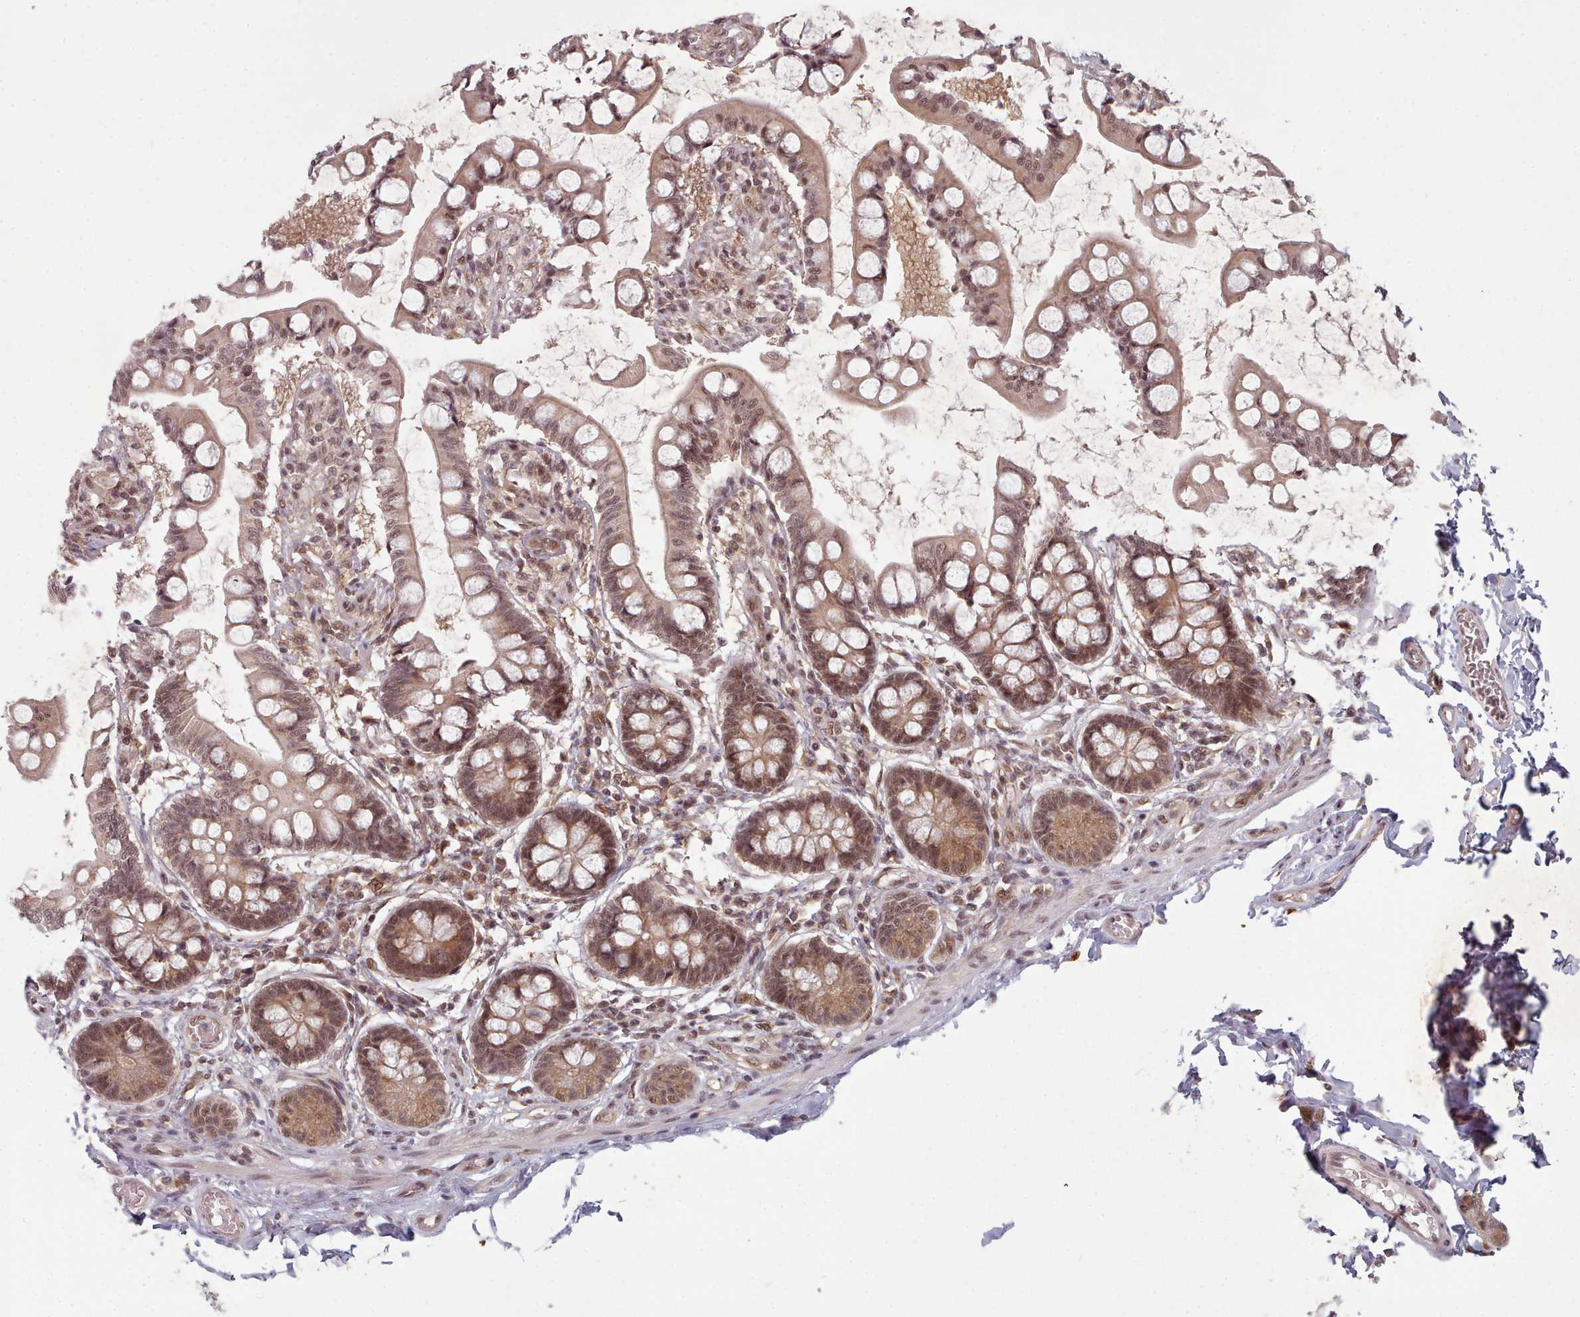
{"staining": {"intensity": "moderate", "quantity": ">75%", "location": "cytoplasmic/membranous,nuclear"}, "tissue": "small intestine", "cell_type": "Glandular cells", "image_type": "normal", "snomed": [{"axis": "morphology", "description": "Normal tissue, NOS"}, {"axis": "topography", "description": "Small intestine"}], "caption": "Protein positivity by immunohistochemistry exhibits moderate cytoplasmic/membranous,nuclear staining in approximately >75% of glandular cells in unremarkable small intestine. The protein is shown in brown color, while the nuclei are stained blue.", "gene": "DHX8", "patient": {"sex": "male", "age": 52}}